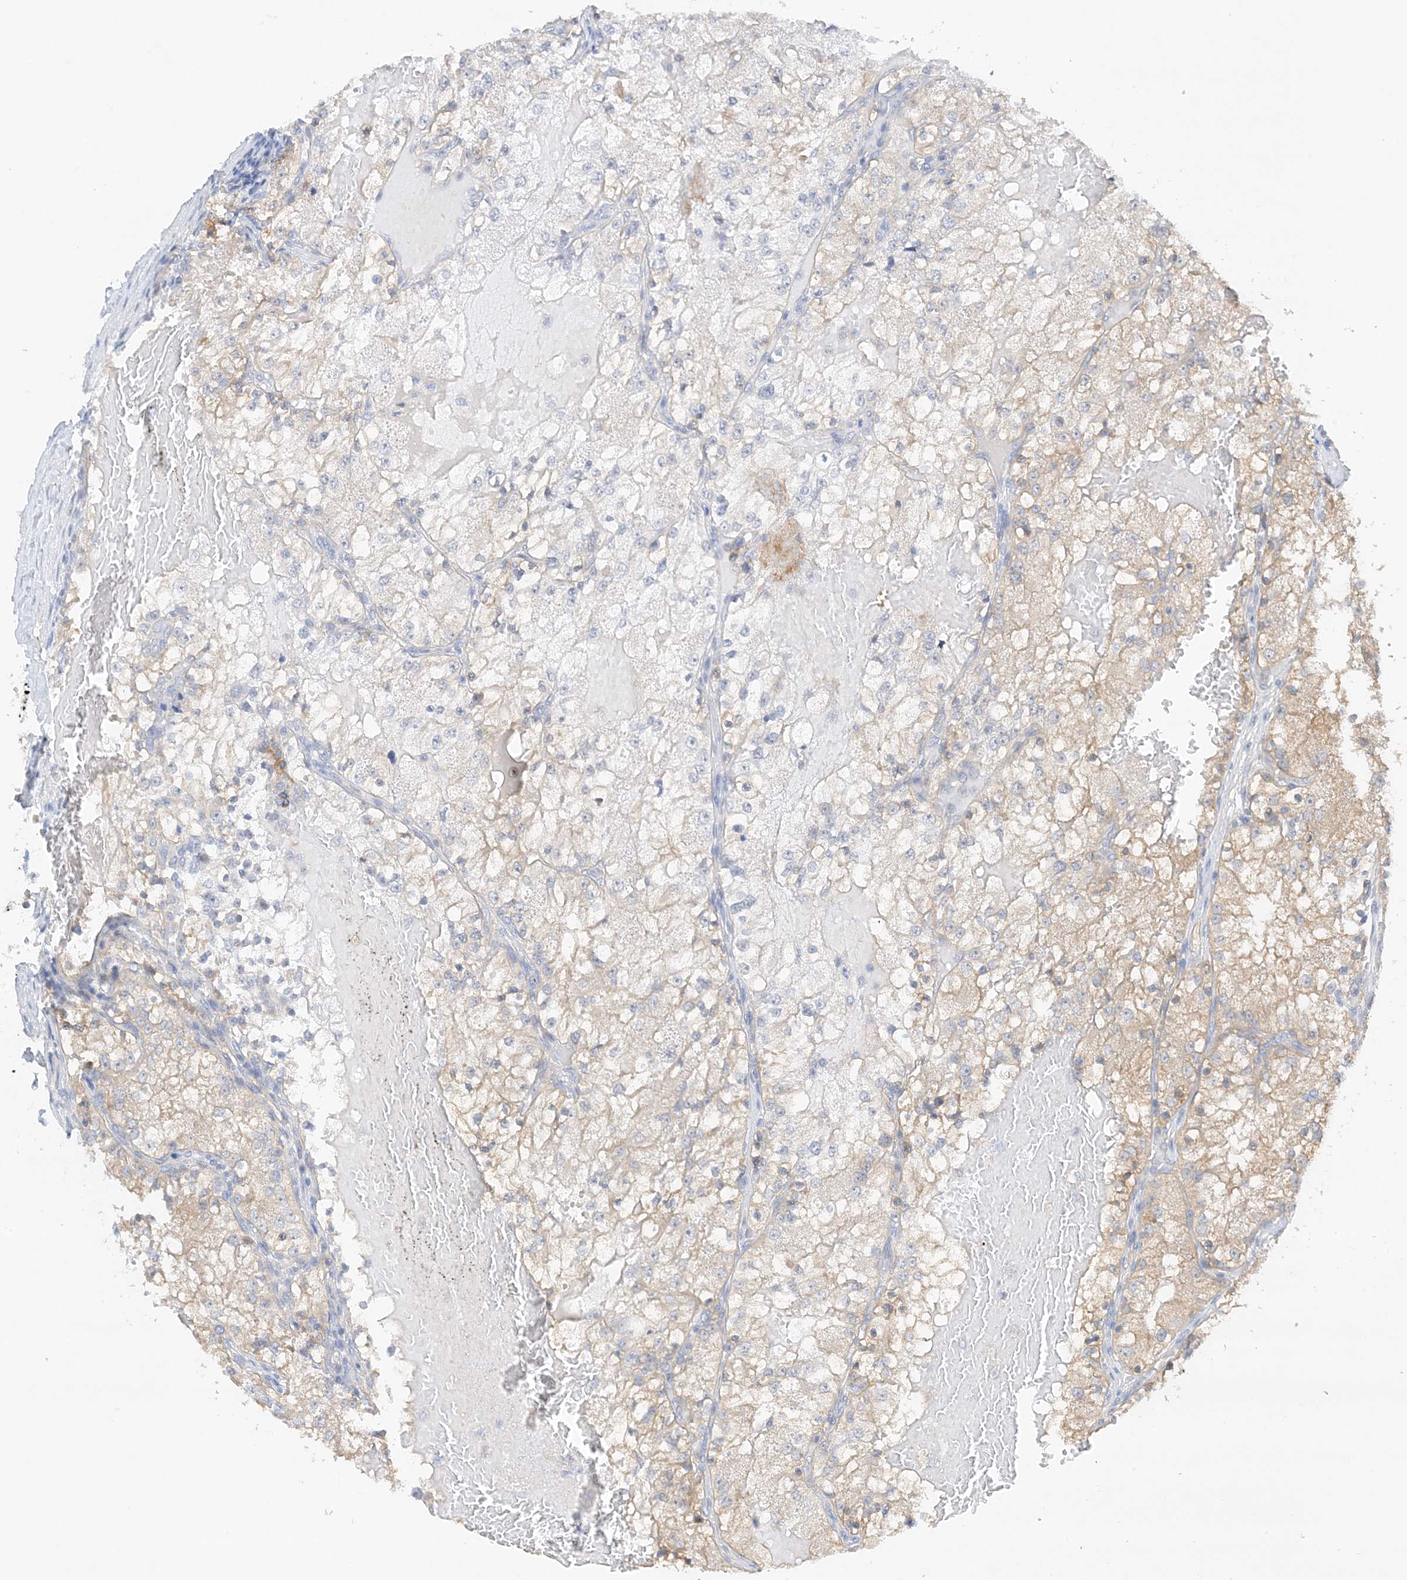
{"staining": {"intensity": "weak", "quantity": "<25%", "location": "cytoplasmic/membranous"}, "tissue": "renal cancer", "cell_type": "Tumor cells", "image_type": "cancer", "snomed": [{"axis": "morphology", "description": "Normal tissue, NOS"}, {"axis": "morphology", "description": "Adenocarcinoma, NOS"}, {"axis": "topography", "description": "Kidney"}], "caption": "This is a histopathology image of IHC staining of renal cancer, which shows no staining in tumor cells.", "gene": "KIFBP", "patient": {"sex": "male", "age": 68}}